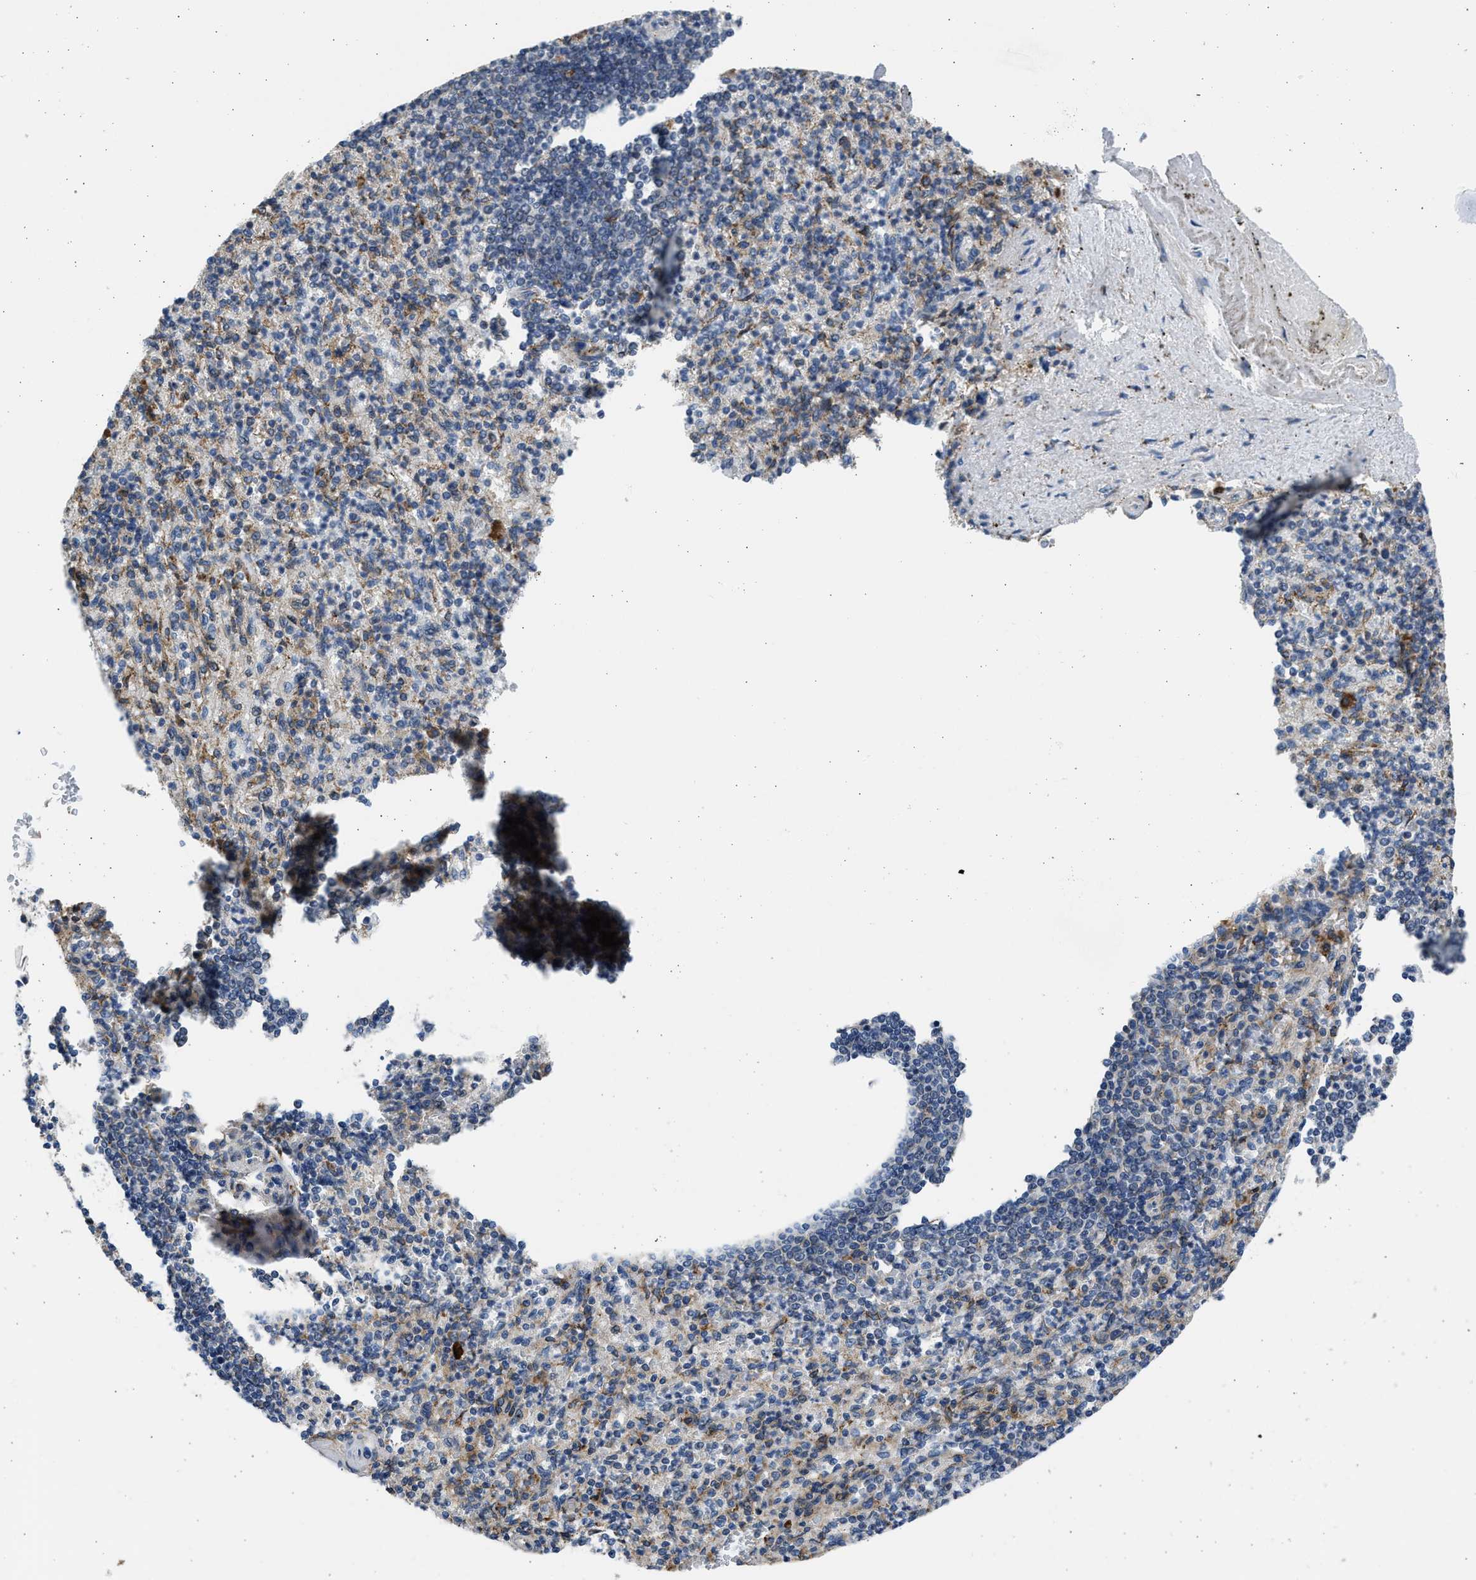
{"staining": {"intensity": "weak", "quantity": "<25%", "location": "cytoplasmic/membranous"}, "tissue": "spleen", "cell_type": "Cells in red pulp", "image_type": "normal", "snomed": [{"axis": "morphology", "description": "Normal tissue, NOS"}, {"axis": "topography", "description": "Spleen"}], "caption": "Immunohistochemical staining of benign human spleen displays no significant expression in cells in red pulp.", "gene": "PLD2", "patient": {"sex": "female", "age": 74}}